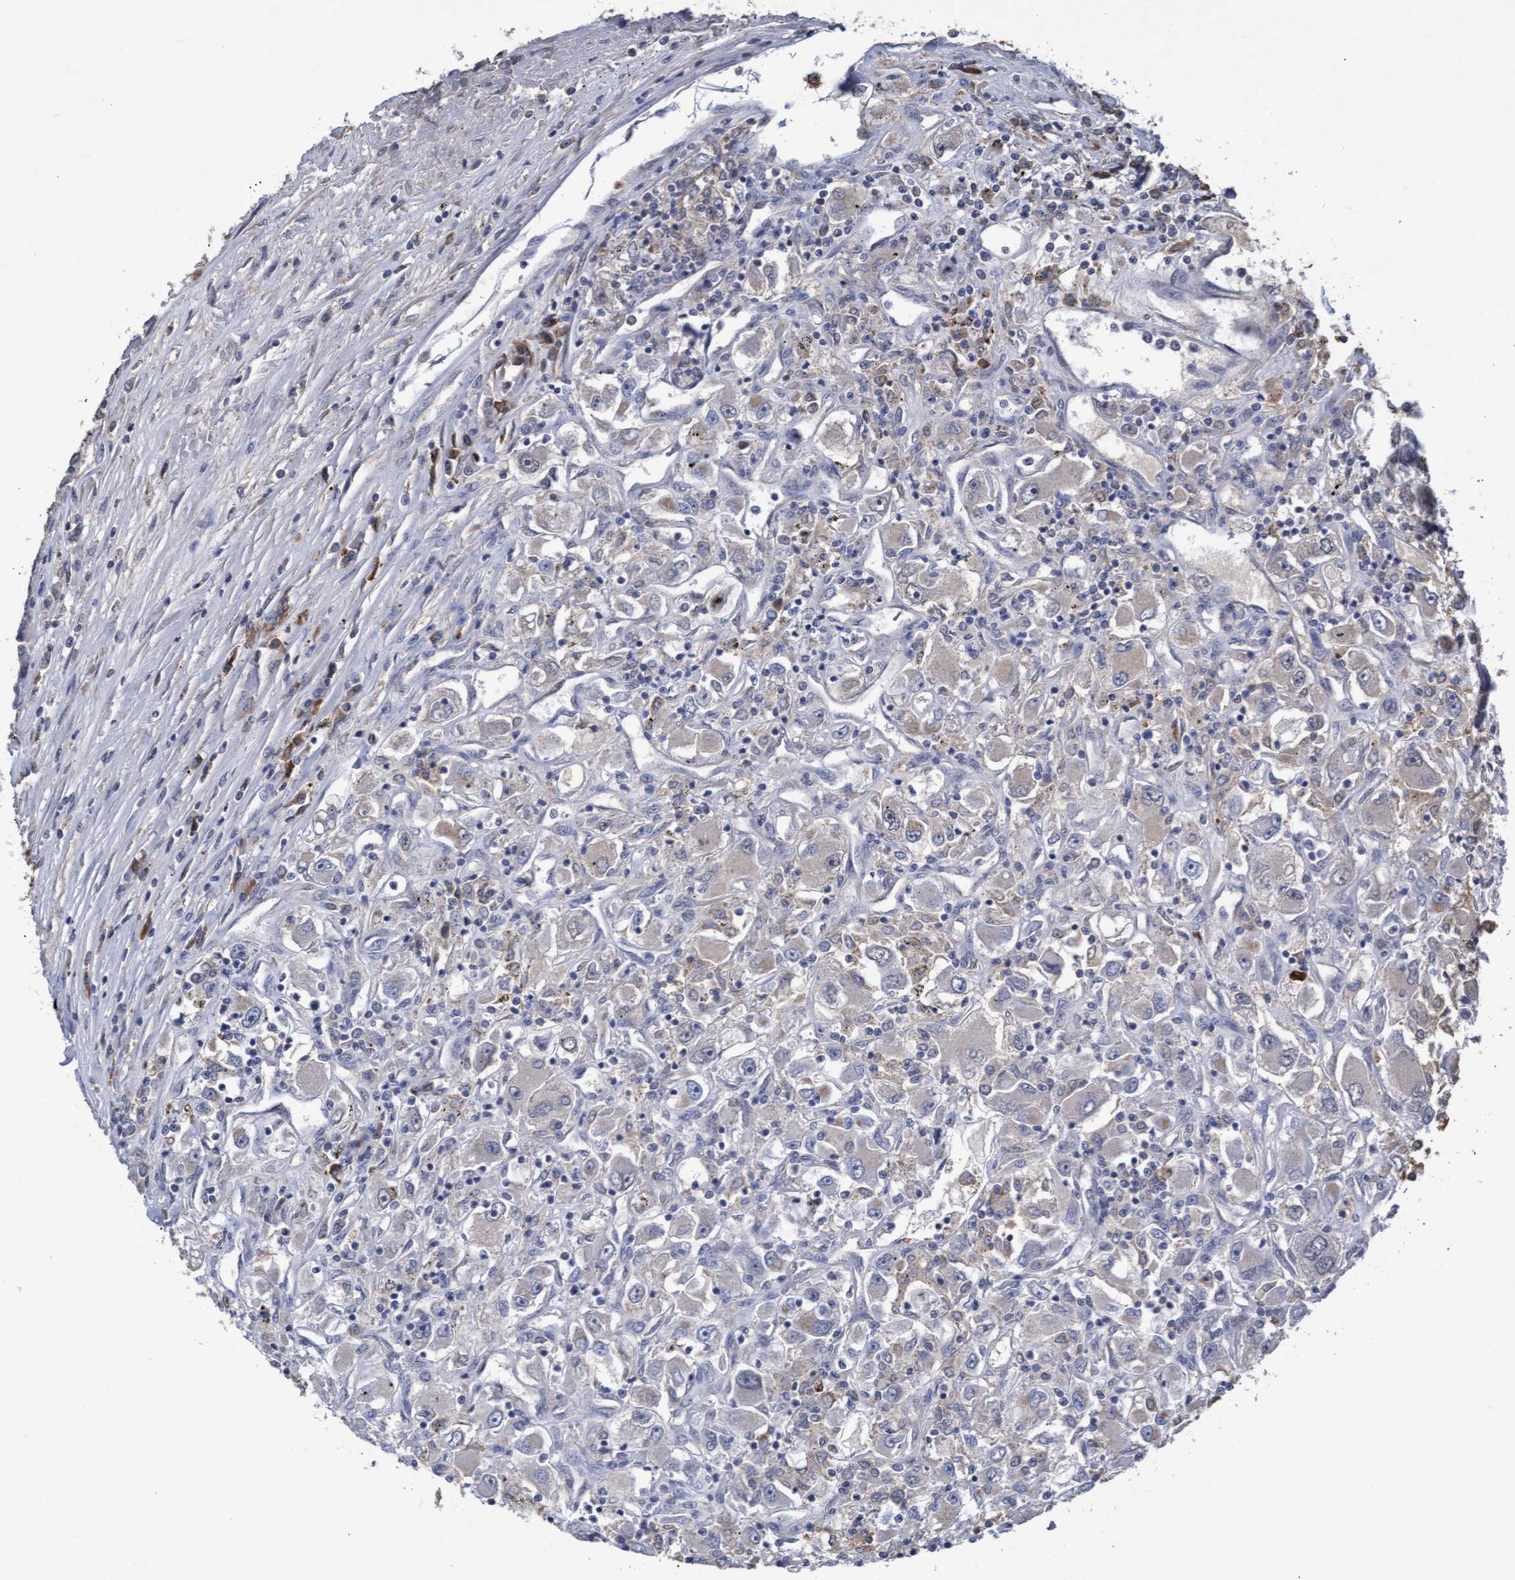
{"staining": {"intensity": "negative", "quantity": "none", "location": "none"}, "tissue": "renal cancer", "cell_type": "Tumor cells", "image_type": "cancer", "snomed": [{"axis": "morphology", "description": "Adenocarcinoma, NOS"}, {"axis": "topography", "description": "Kidney"}], "caption": "Tumor cells are negative for brown protein staining in adenocarcinoma (renal). (DAB immunohistochemistry with hematoxylin counter stain).", "gene": "GPR39", "patient": {"sex": "female", "age": 52}}